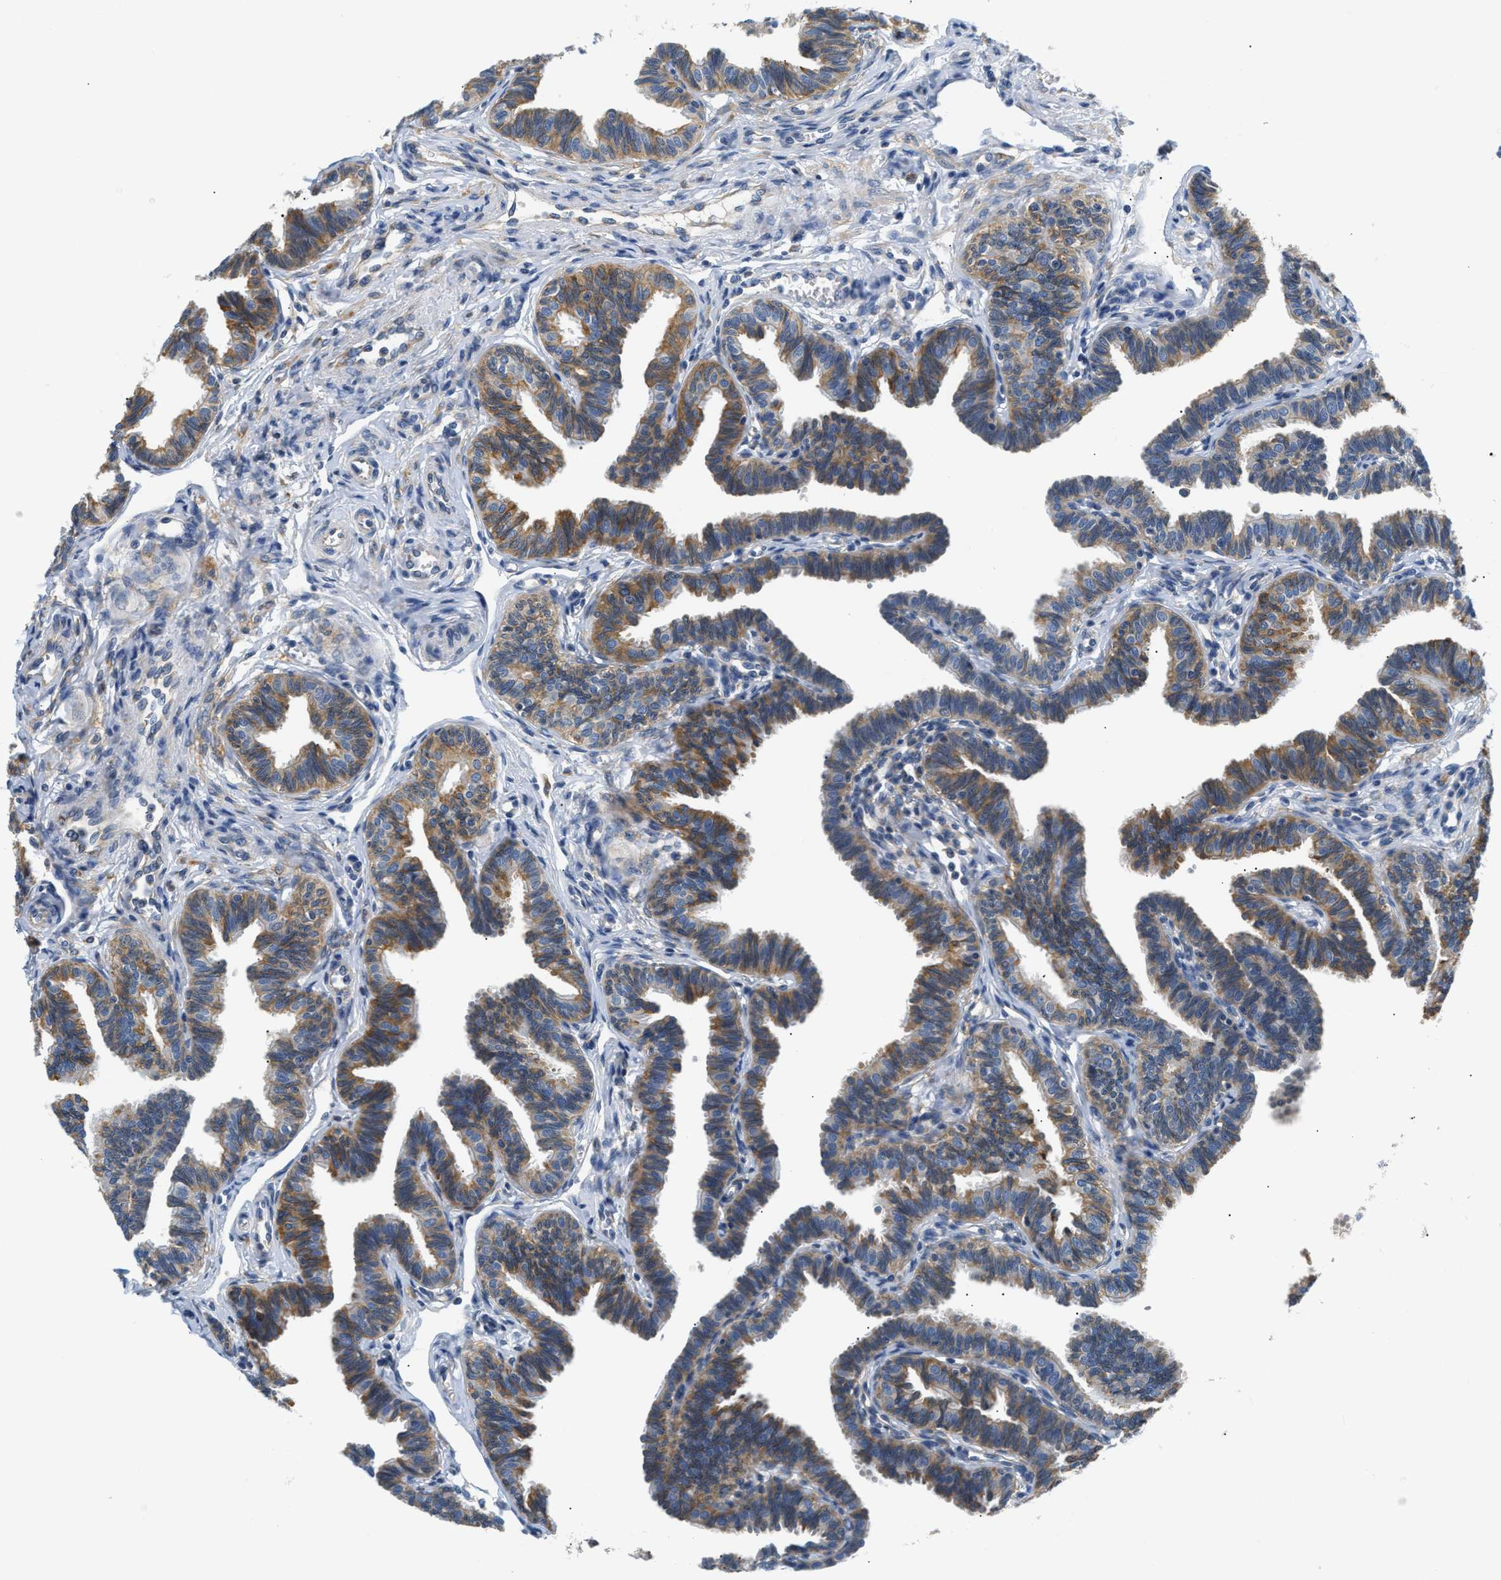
{"staining": {"intensity": "moderate", "quantity": ">75%", "location": "cytoplasmic/membranous"}, "tissue": "fallopian tube", "cell_type": "Glandular cells", "image_type": "normal", "snomed": [{"axis": "morphology", "description": "Normal tissue, NOS"}, {"axis": "topography", "description": "Fallopian tube"}, {"axis": "topography", "description": "Ovary"}], "caption": "Normal fallopian tube was stained to show a protein in brown. There is medium levels of moderate cytoplasmic/membranous positivity in approximately >75% of glandular cells.", "gene": "HDHD3", "patient": {"sex": "female", "age": 23}}